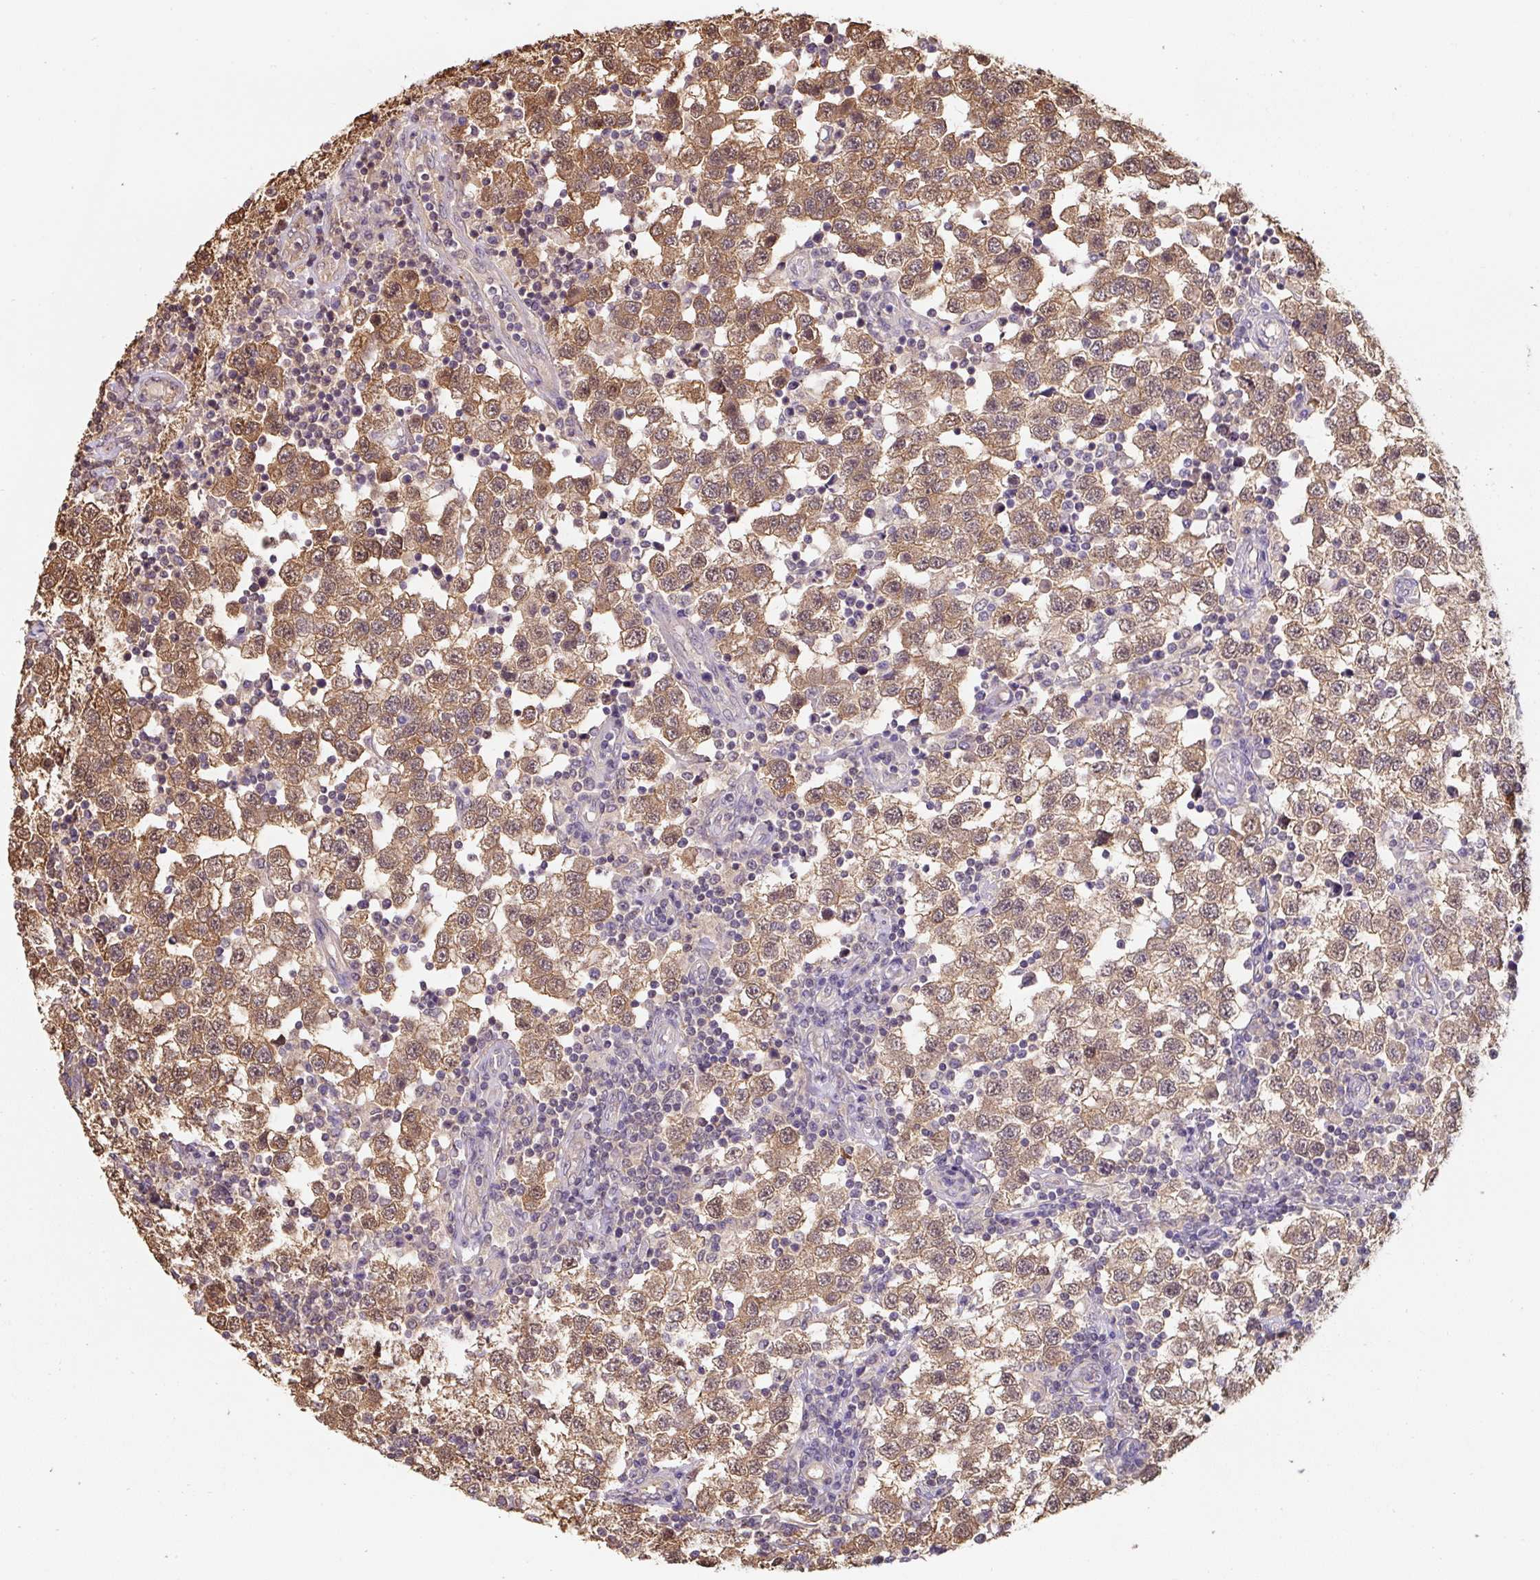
{"staining": {"intensity": "moderate", "quantity": ">75%", "location": "cytoplasmic/membranous"}, "tissue": "testis cancer", "cell_type": "Tumor cells", "image_type": "cancer", "snomed": [{"axis": "morphology", "description": "Seminoma, NOS"}, {"axis": "topography", "description": "Testis"}], "caption": "An IHC image of tumor tissue is shown. Protein staining in brown highlights moderate cytoplasmic/membranous positivity in testis cancer (seminoma) within tumor cells. (IHC, brightfield microscopy, high magnification).", "gene": "ST13", "patient": {"sex": "male", "age": 34}}